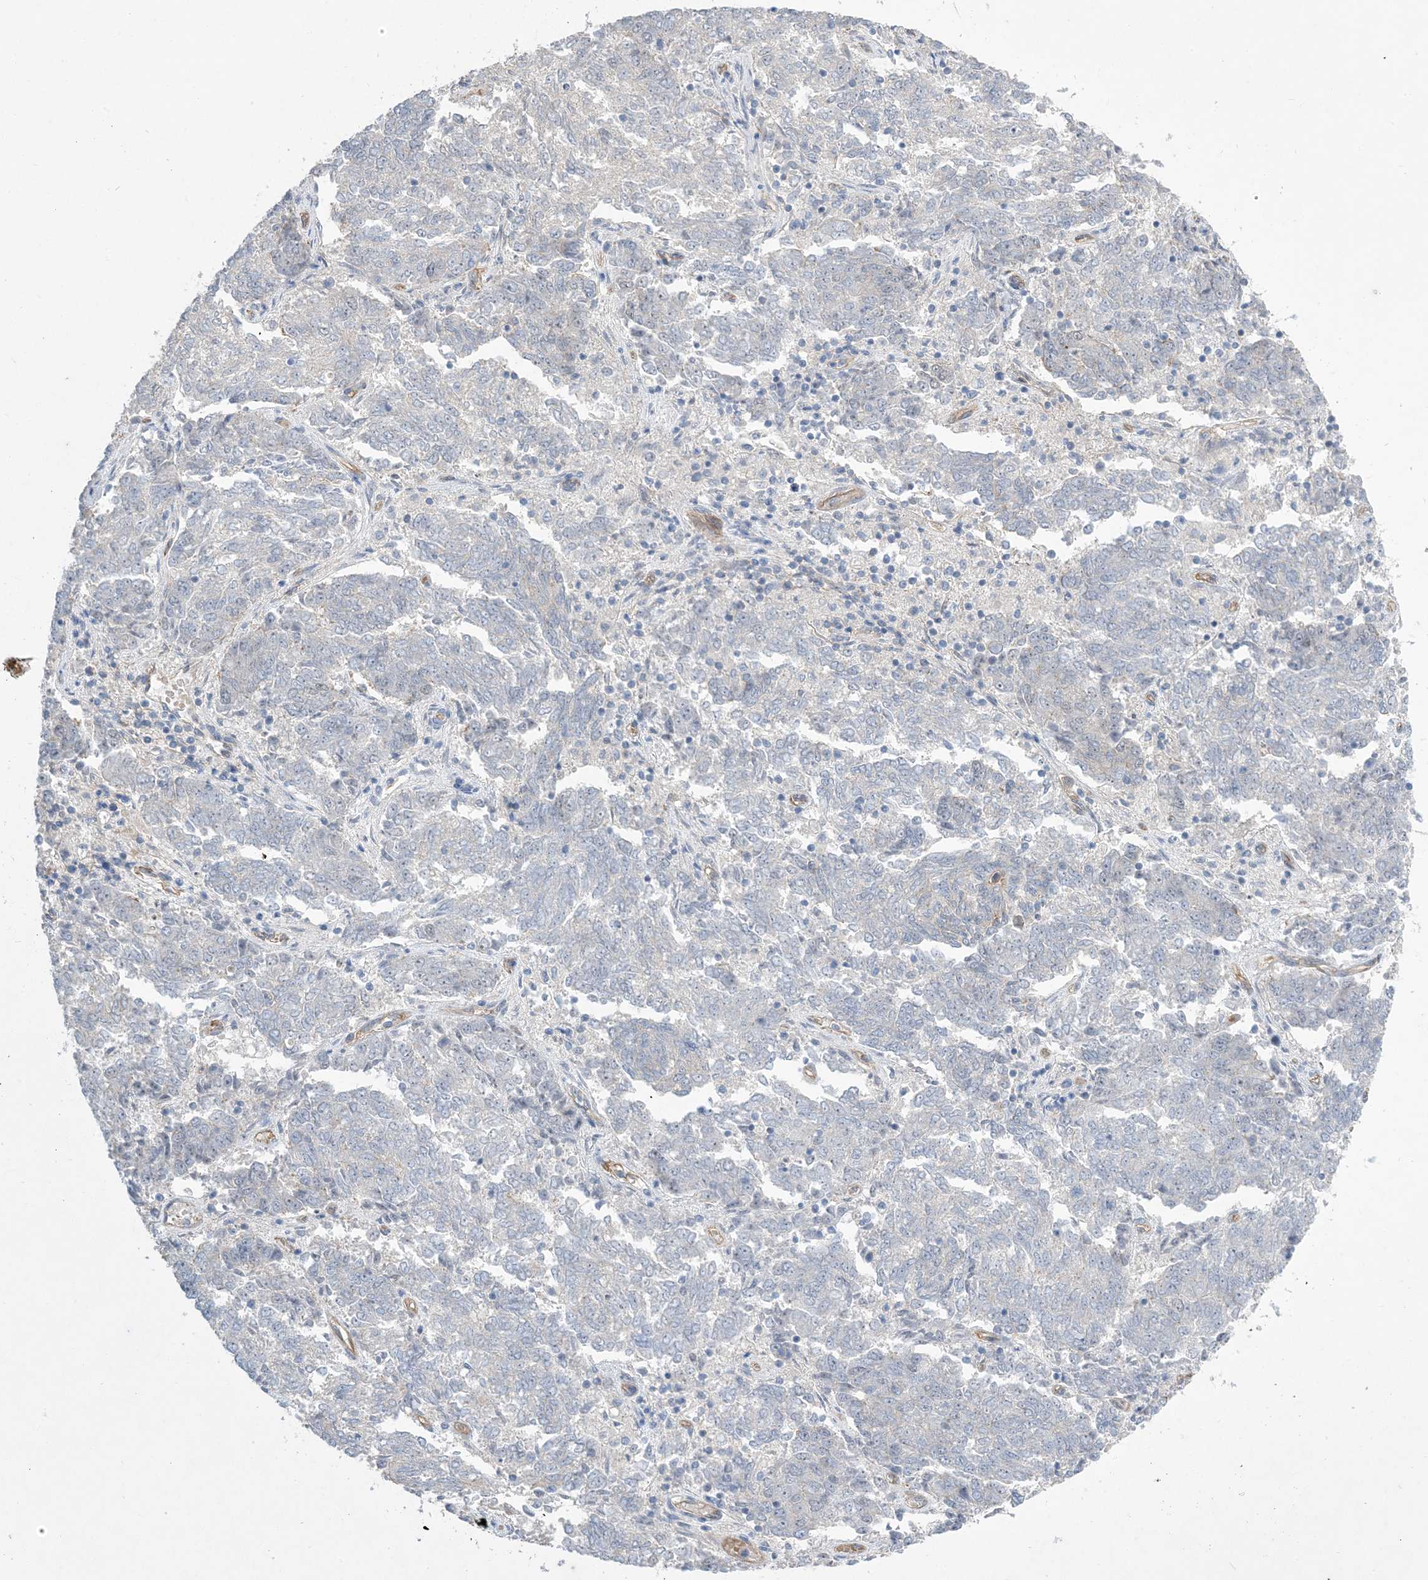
{"staining": {"intensity": "negative", "quantity": "none", "location": "none"}, "tissue": "endometrial cancer", "cell_type": "Tumor cells", "image_type": "cancer", "snomed": [{"axis": "morphology", "description": "Adenocarcinoma, NOS"}, {"axis": "topography", "description": "Endometrium"}], "caption": "Micrograph shows no significant protein staining in tumor cells of adenocarcinoma (endometrial).", "gene": "AOC1", "patient": {"sex": "female", "age": 80}}